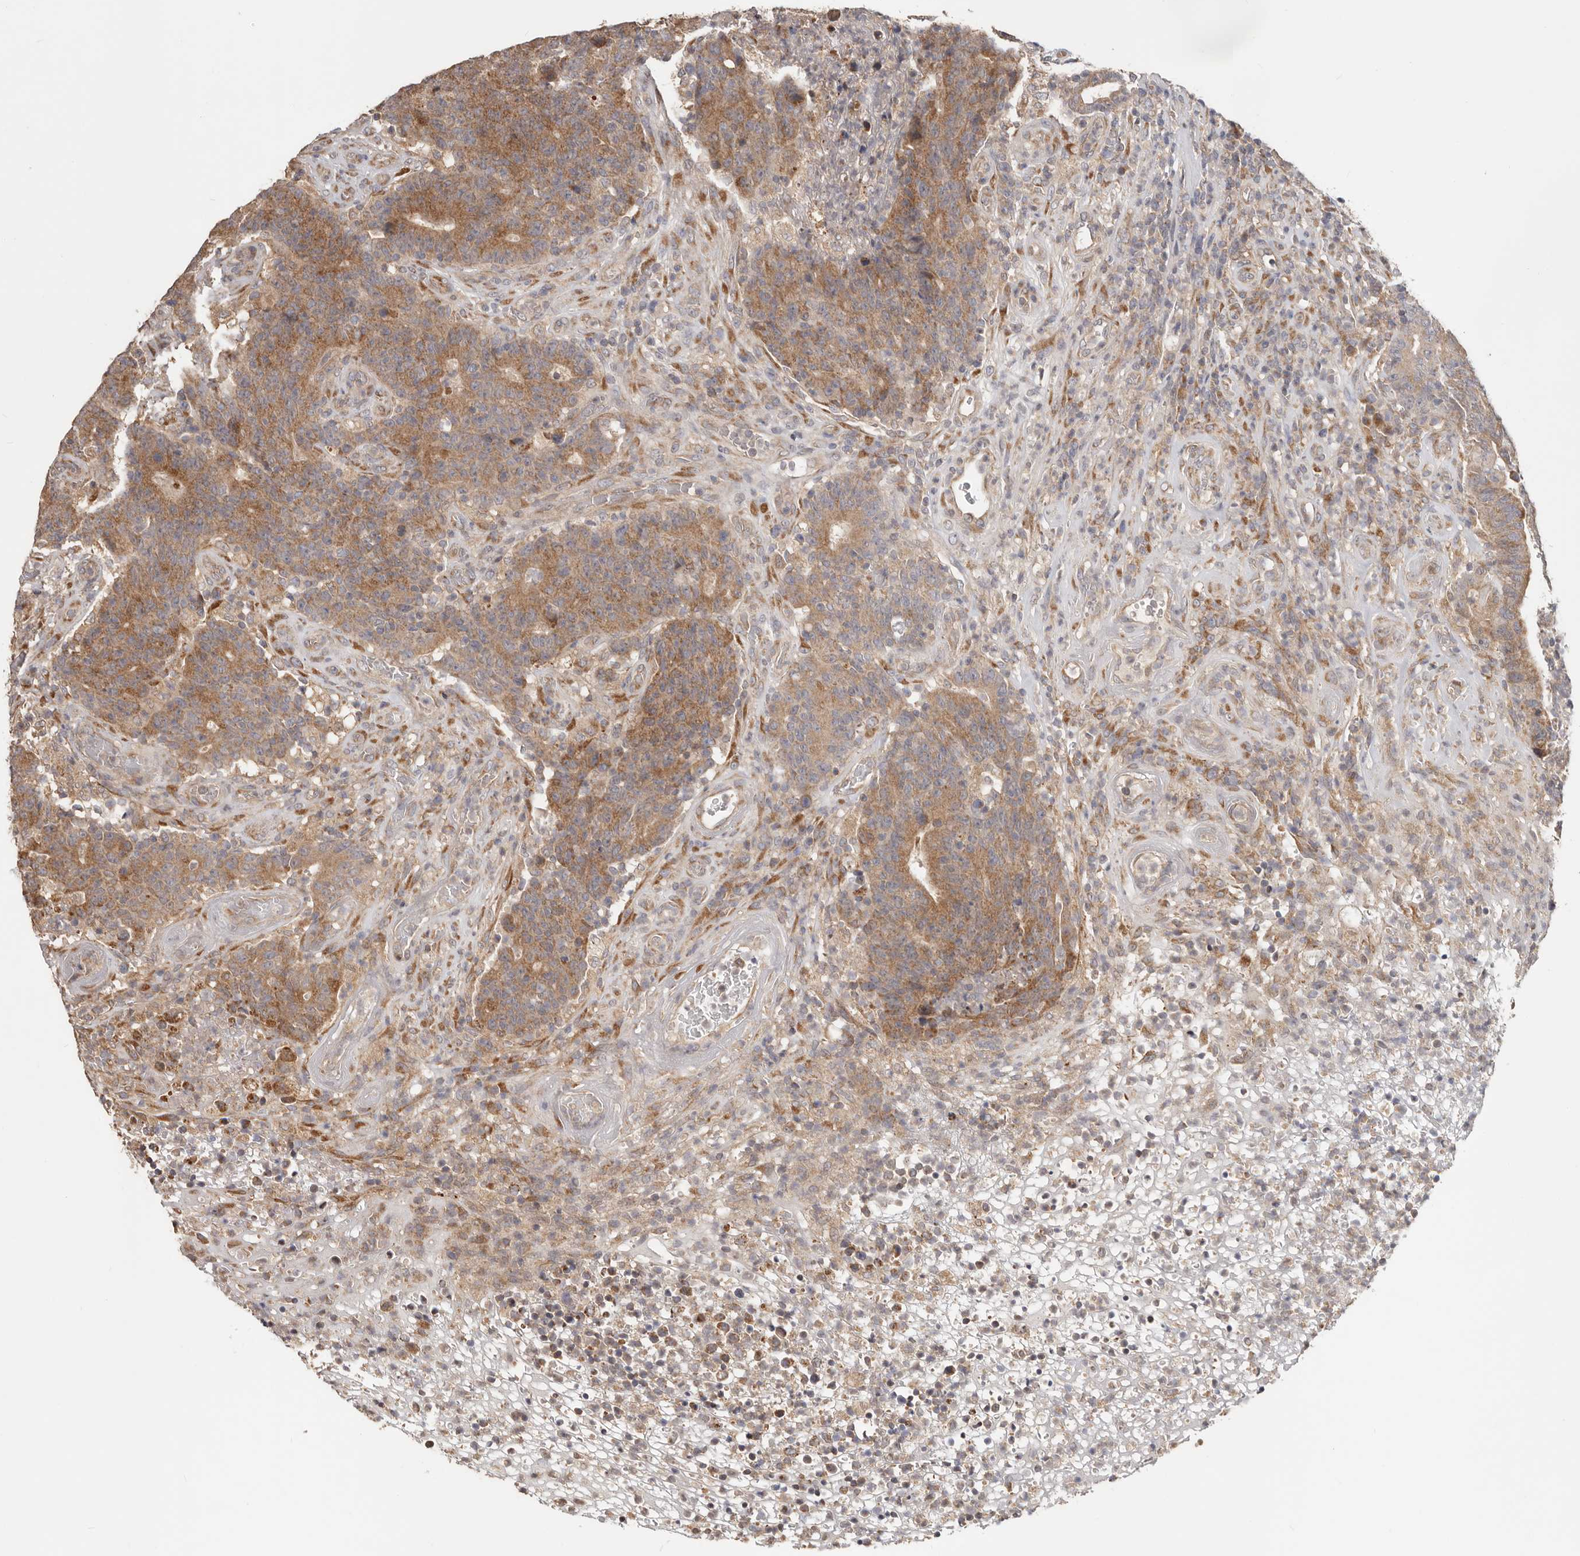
{"staining": {"intensity": "moderate", "quantity": ">75%", "location": "cytoplasmic/membranous"}, "tissue": "colorectal cancer", "cell_type": "Tumor cells", "image_type": "cancer", "snomed": [{"axis": "morphology", "description": "Normal tissue, NOS"}, {"axis": "morphology", "description": "Adenocarcinoma, NOS"}, {"axis": "topography", "description": "Colon"}], "caption": "High-magnification brightfield microscopy of colorectal cancer (adenocarcinoma) stained with DAB (brown) and counterstained with hematoxylin (blue). tumor cells exhibit moderate cytoplasmic/membranous staining is appreciated in about>75% of cells.", "gene": "LRP6", "patient": {"sex": "female", "age": 75}}